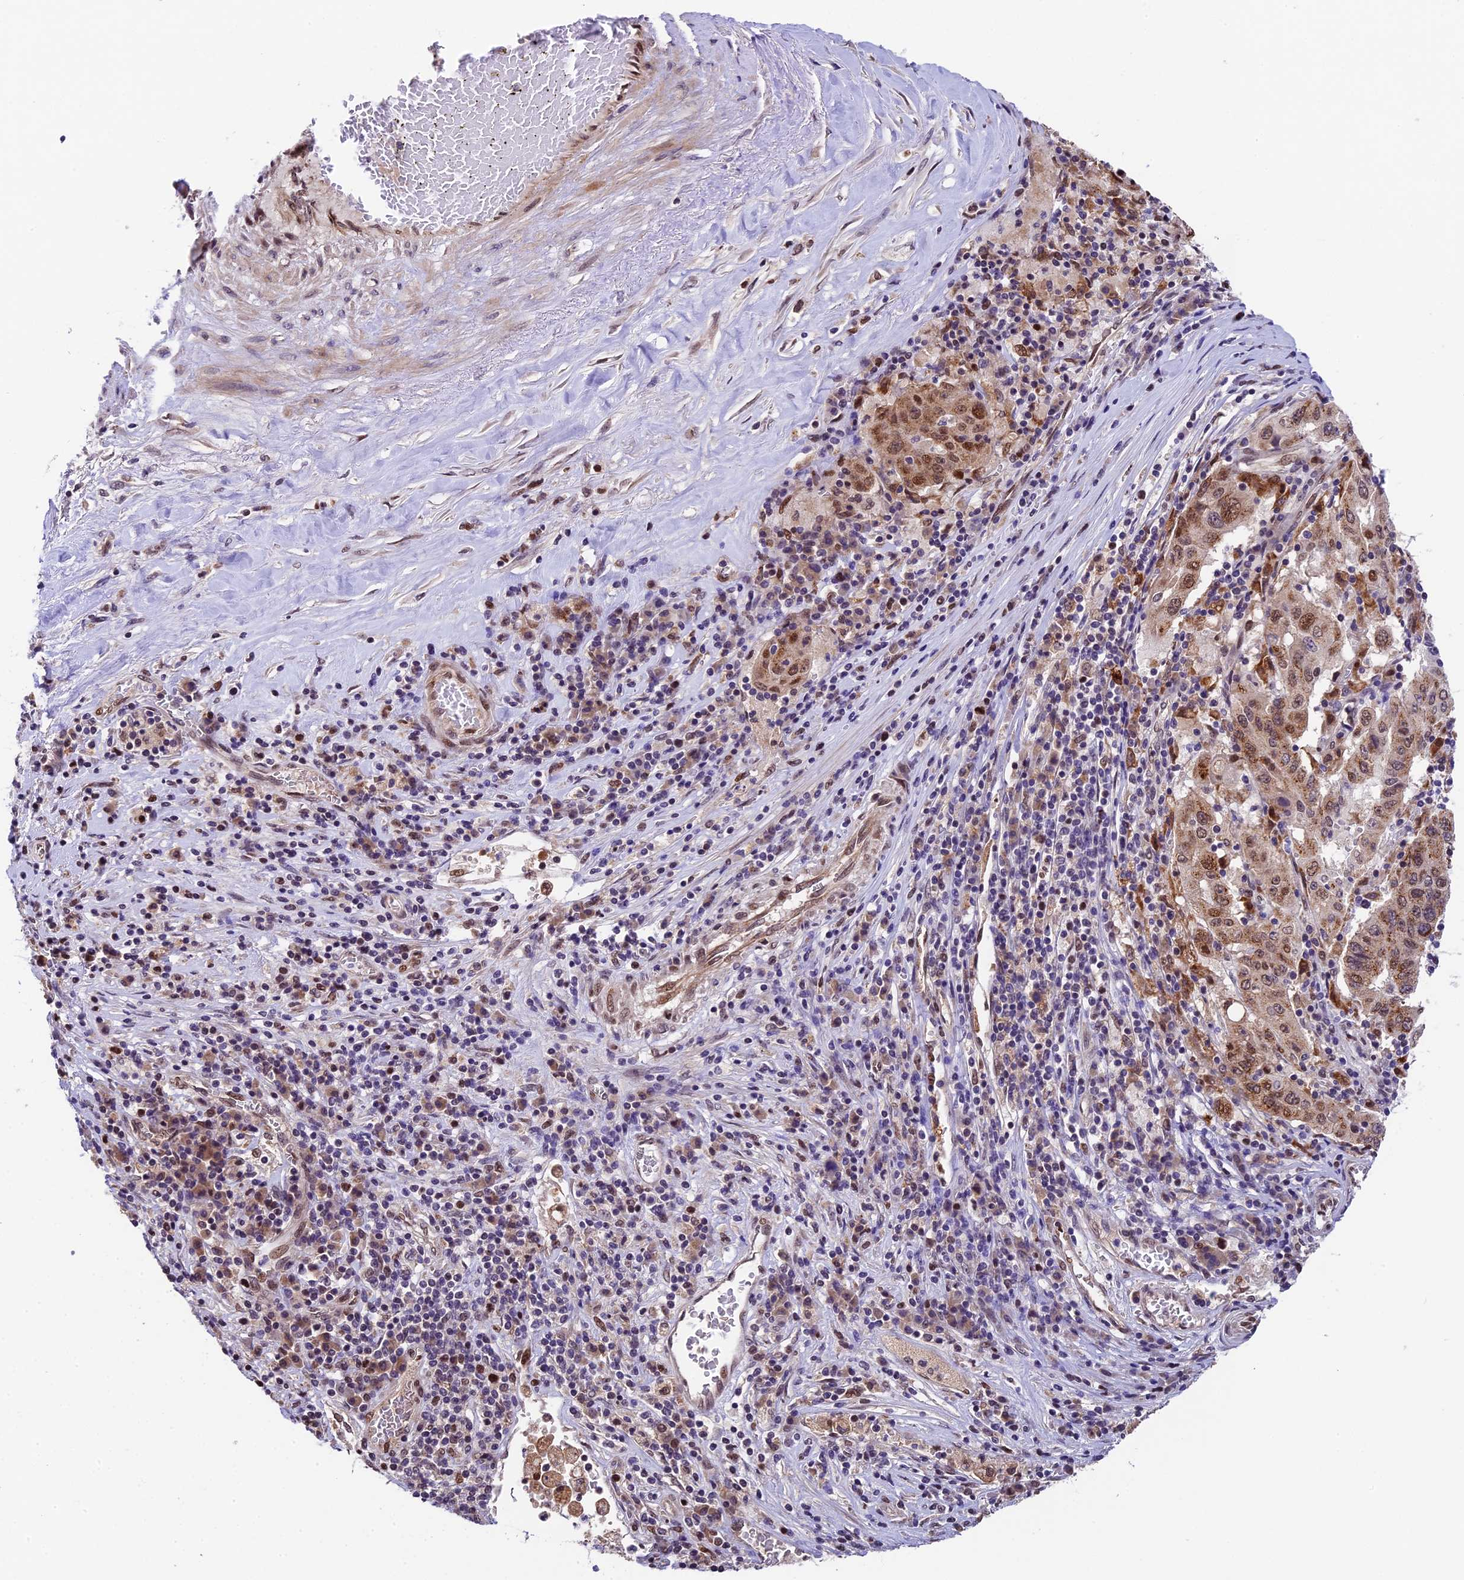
{"staining": {"intensity": "moderate", "quantity": ">75%", "location": "nuclear"}, "tissue": "pancreatic cancer", "cell_type": "Tumor cells", "image_type": "cancer", "snomed": [{"axis": "morphology", "description": "Adenocarcinoma, NOS"}, {"axis": "topography", "description": "Pancreas"}], "caption": "There is medium levels of moderate nuclear staining in tumor cells of pancreatic cancer, as demonstrated by immunohistochemical staining (brown color).", "gene": "CCSER1", "patient": {"sex": "male", "age": 63}}